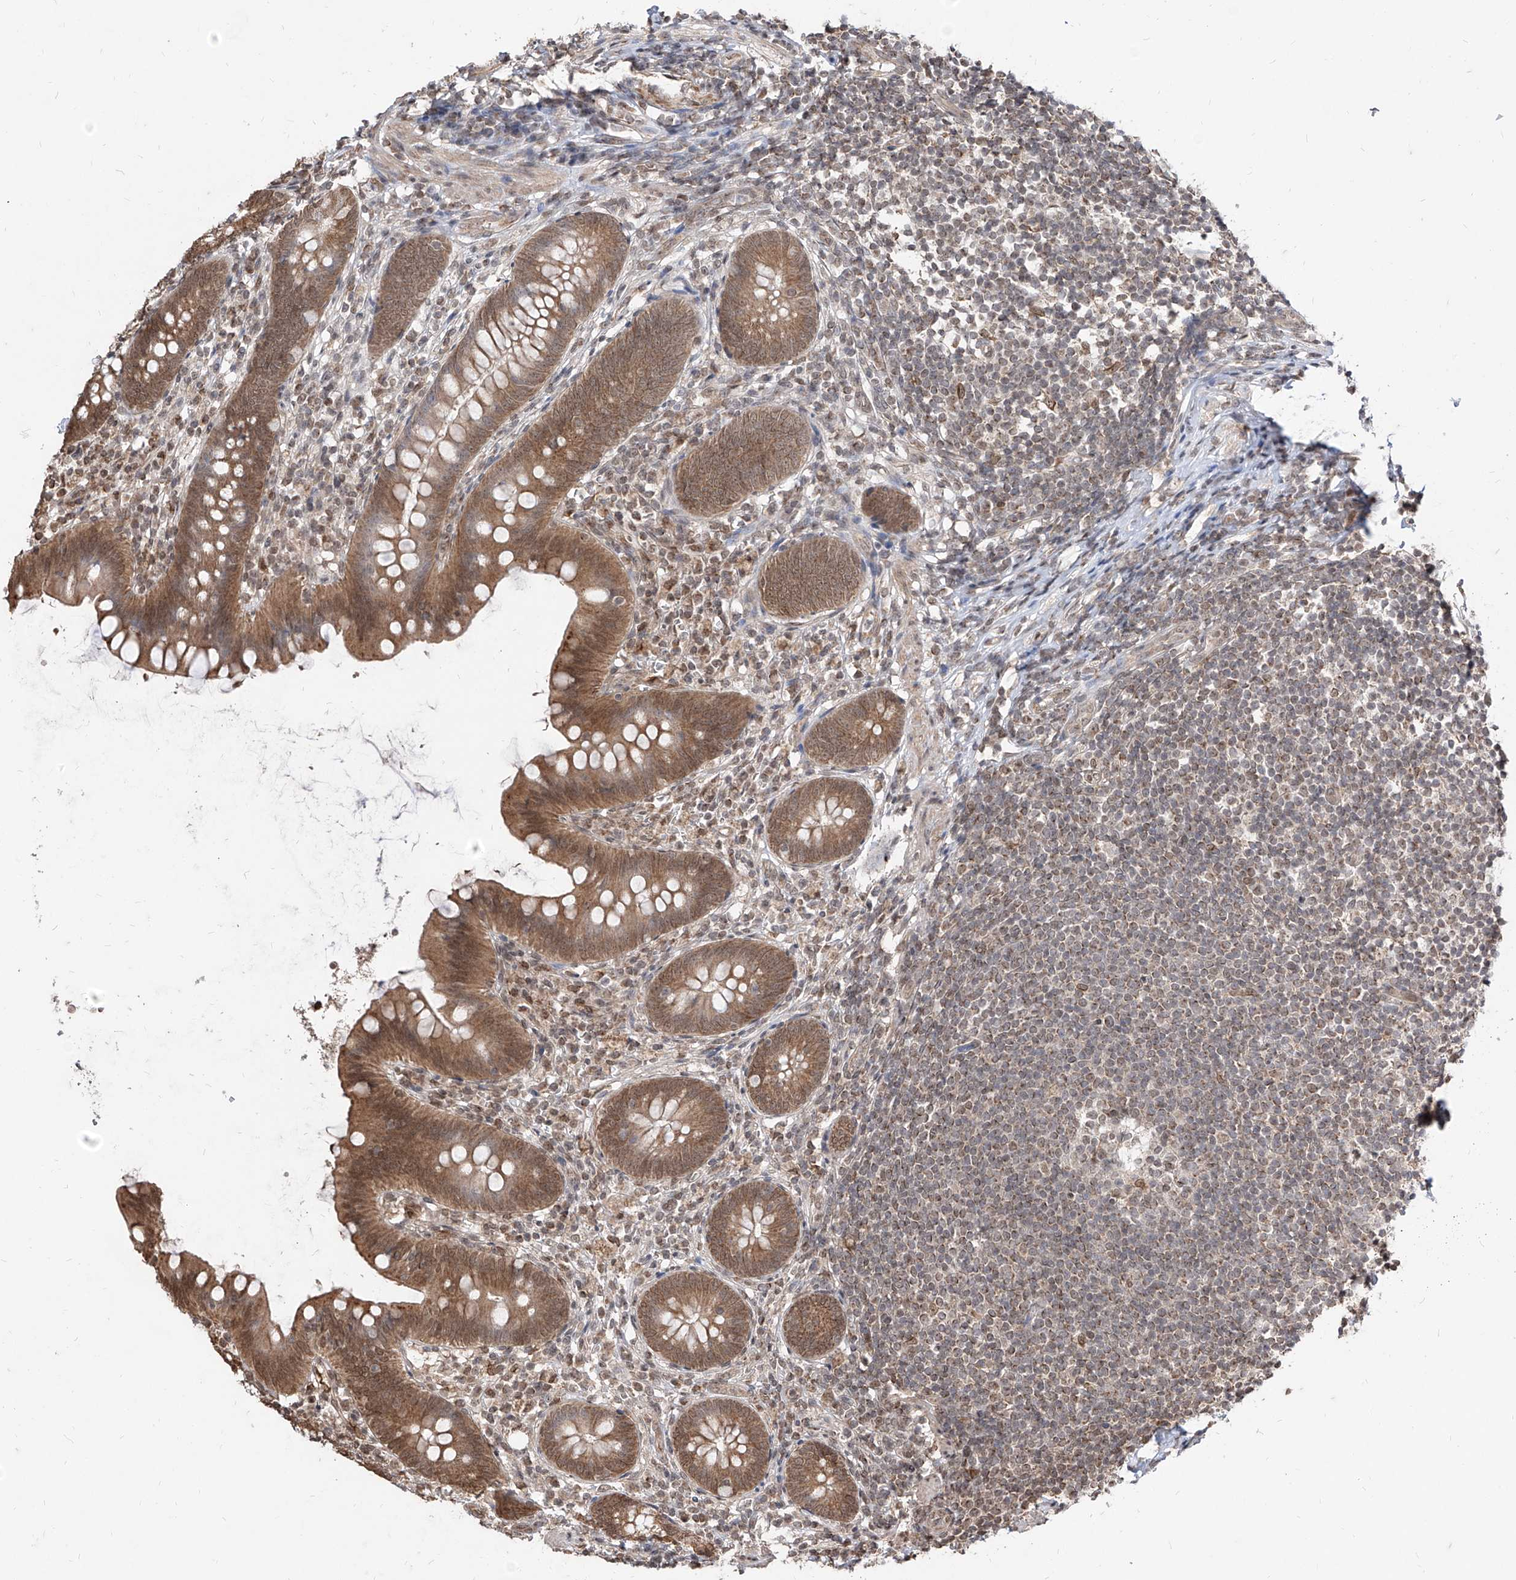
{"staining": {"intensity": "moderate", "quantity": ">75%", "location": "cytoplasmic/membranous,nuclear"}, "tissue": "appendix", "cell_type": "Glandular cells", "image_type": "normal", "snomed": [{"axis": "morphology", "description": "Normal tissue, NOS"}, {"axis": "topography", "description": "Appendix"}], "caption": "Approximately >75% of glandular cells in normal appendix show moderate cytoplasmic/membranous,nuclear protein staining as visualized by brown immunohistochemical staining.", "gene": "C8orf82", "patient": {"sex": "female", "age": 62}}